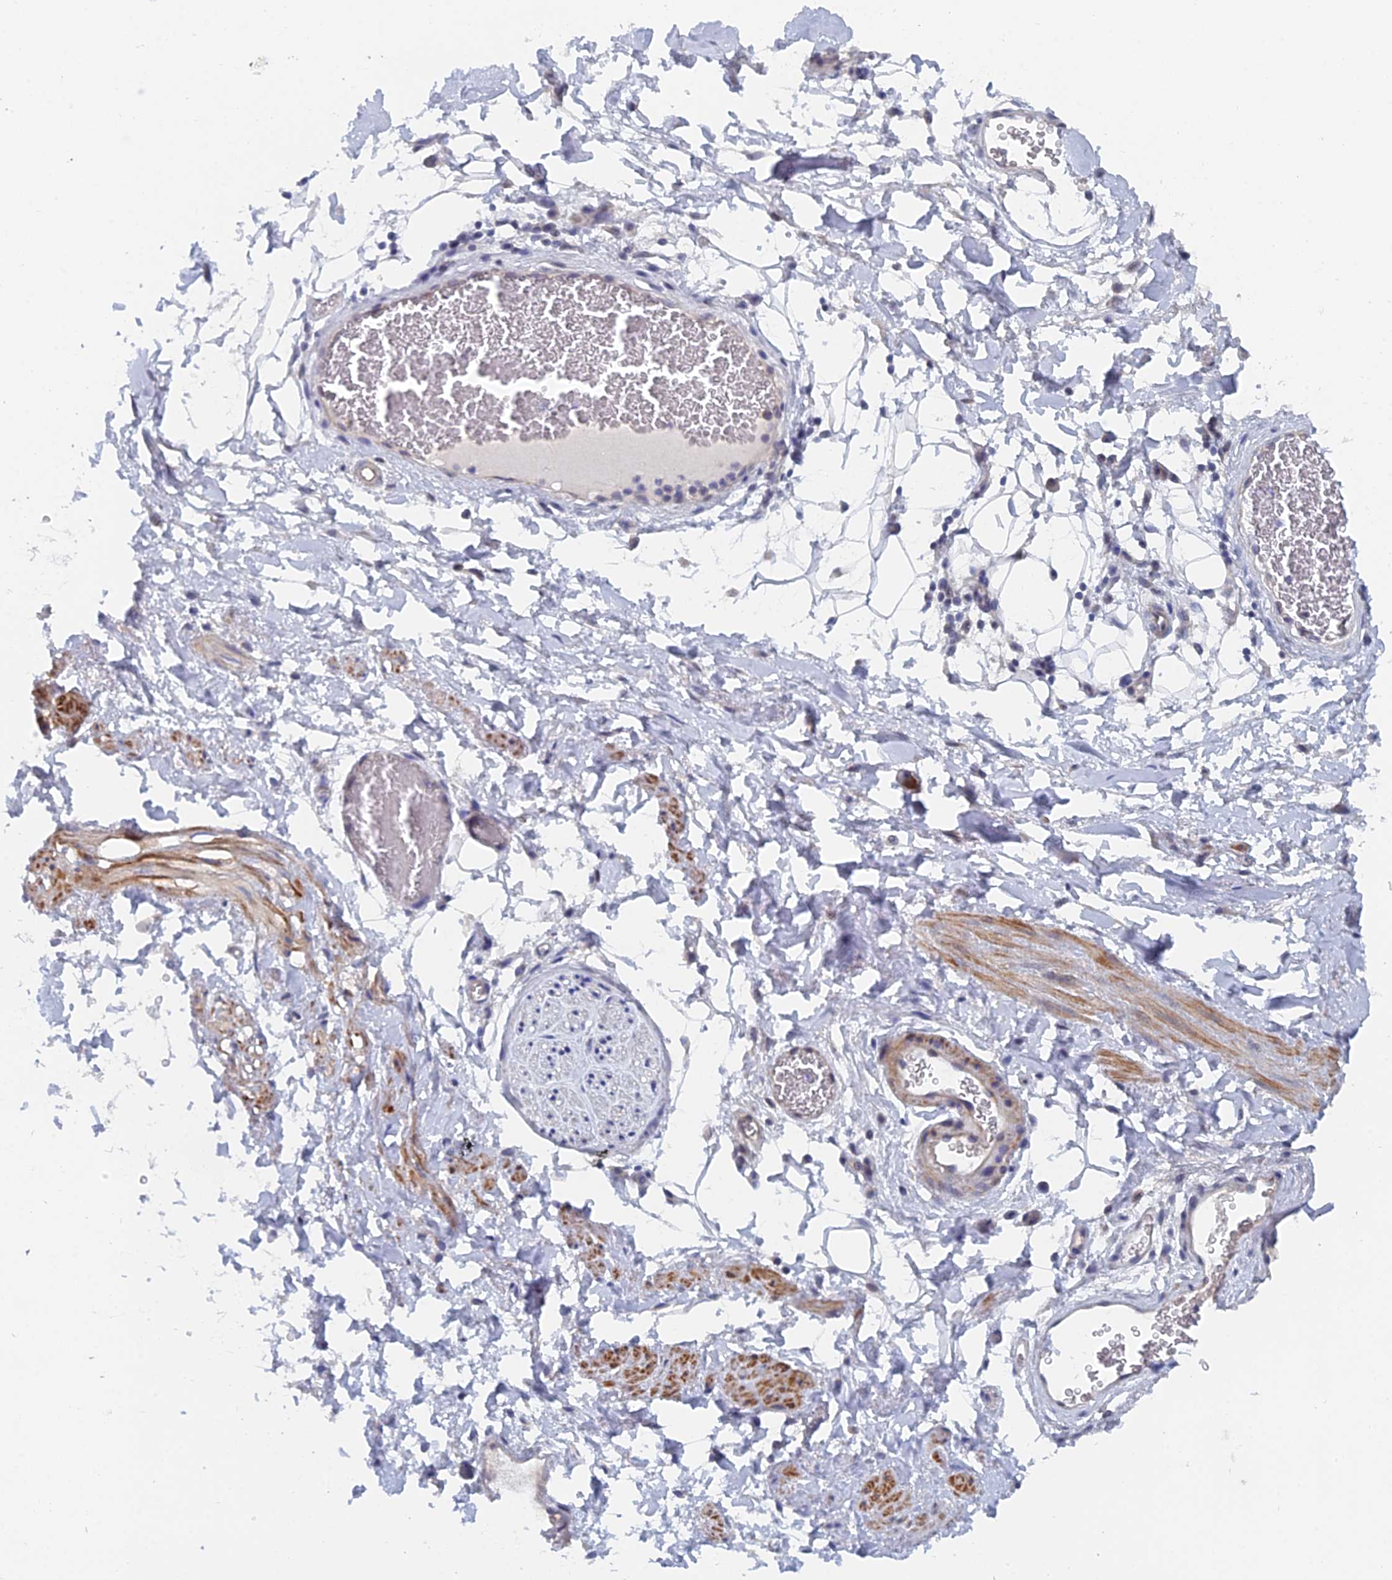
{"staining": {"intensity": "weak", "quantity": "25%-75%", "location": "nuclear"}, "tissue": "adipose tissue", "cell_type": "Adipocytes", "image_type": "normal", "snomed": [{"axis": "morphology", "description": "Normal tissue, NOS"}, {"axis": "morphology", "description": "Adenocarcinoma, NOS"}, {"axis": "topography", "description": "Rectum"}, {"axis": "topography", "description": "Vagina"}, {"axis": "topography", "description": "Peripheral nerve tissue"}], "caption": "A high-resolution histopathology image shows IHC staining of normal adipose tissue, which exhibits weak nuclear expression in about 25%-75% of adipocytes. The staining is performed using DAB (3,3'-diaminobenzidine) brown chromogen to label protein expression. The nuclei are counter-stained blue using hematoxylin.", "gene": "GMNC", "patient": {"sex": "female", "age": 71}}